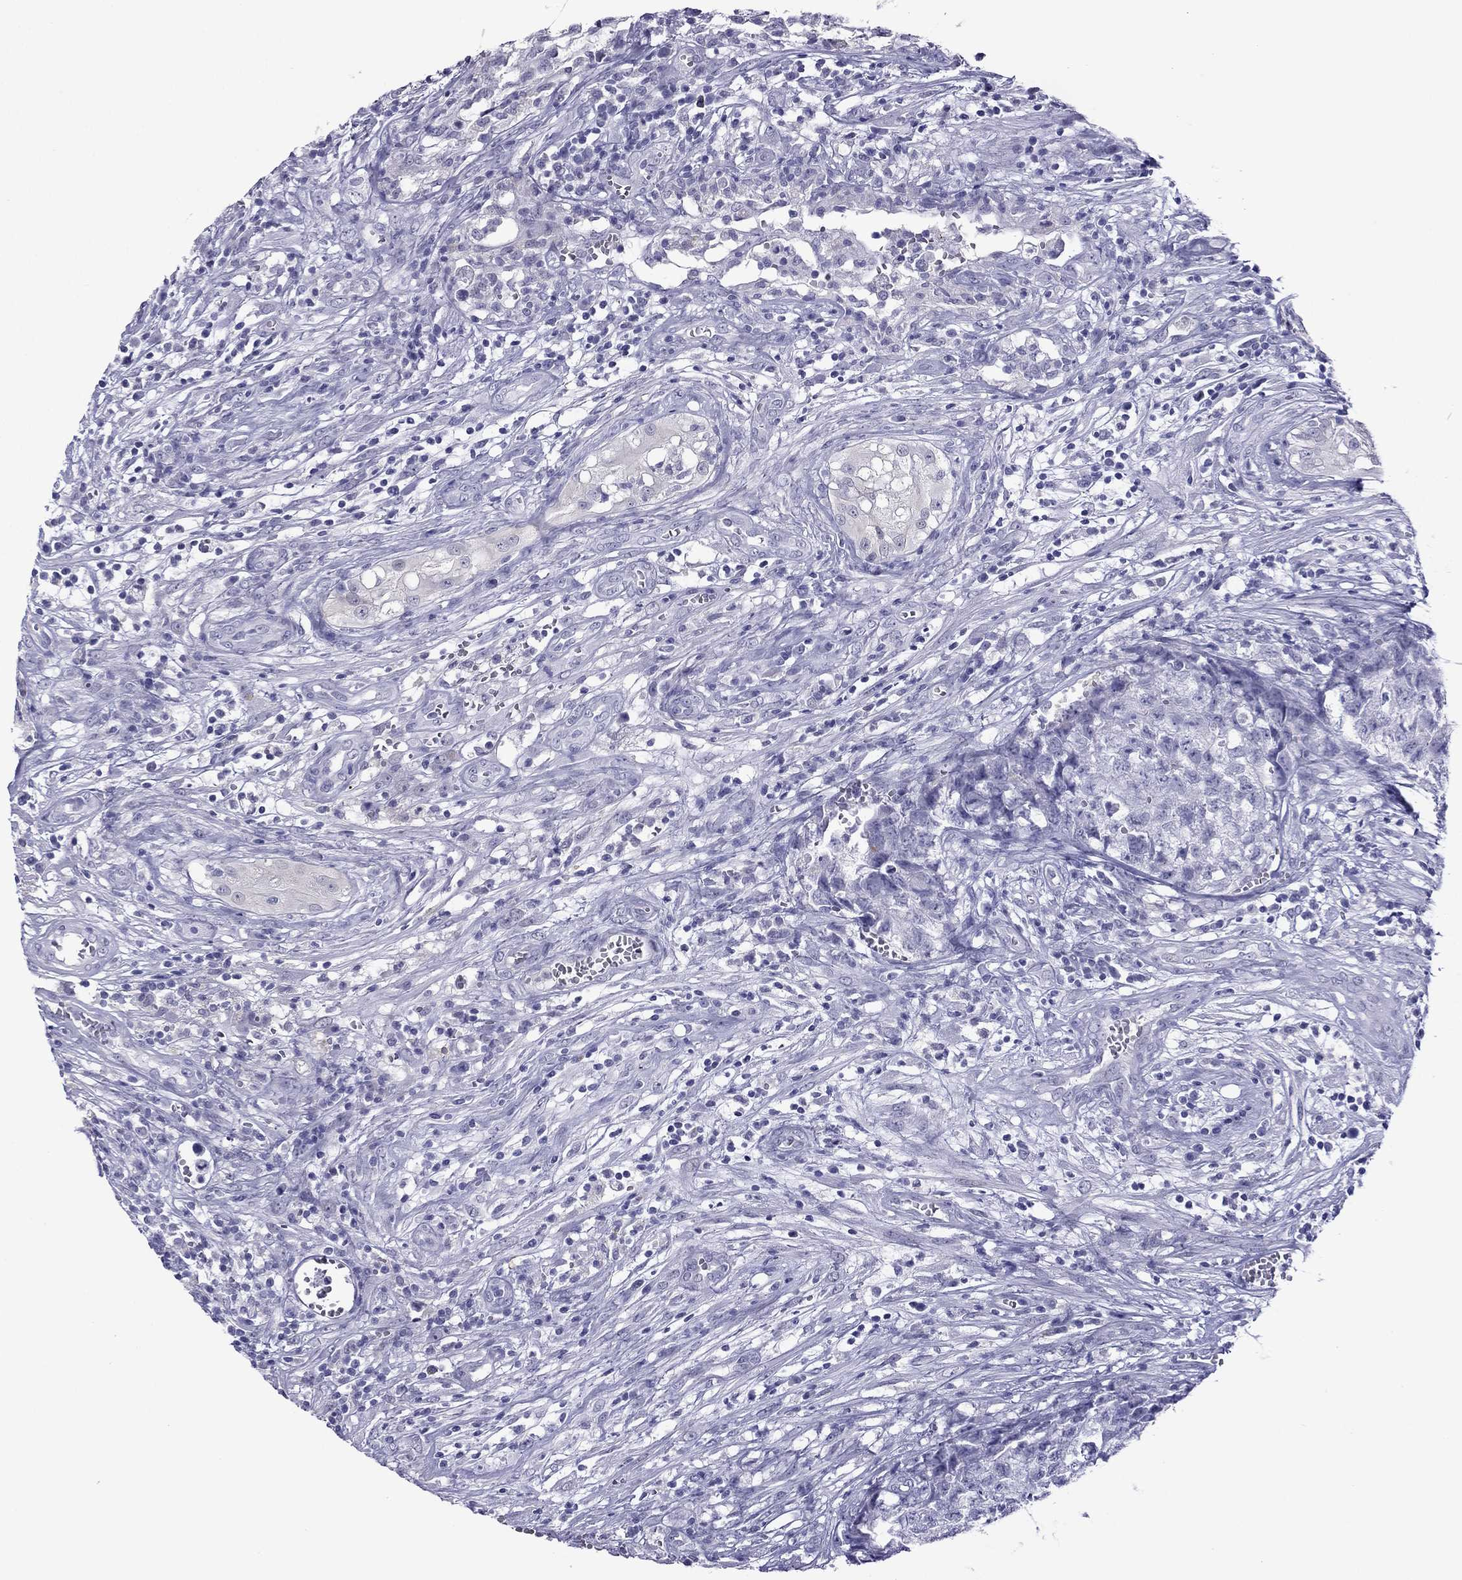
{"staining": {"intensity": "negative", "quantity": "none", "location": "none"}, "tissue": "testis cancer", "cell_type": "Tumor cells", "image_type": "cancer", "snomed": [{"axis": "morphology", "description": "Seminoma, NOS"}, {"axis": "morphology", "description": "Carcinoma, Embryonal, NOS"}, {"axis": "topography", "description": "Testis"}], "caption": "The IHC photomicrograph has no significant positivity in tumor cells of testis cancer tissue.", "gene": "MYLK3", "patient": {"sex": "male", "age": 22}}